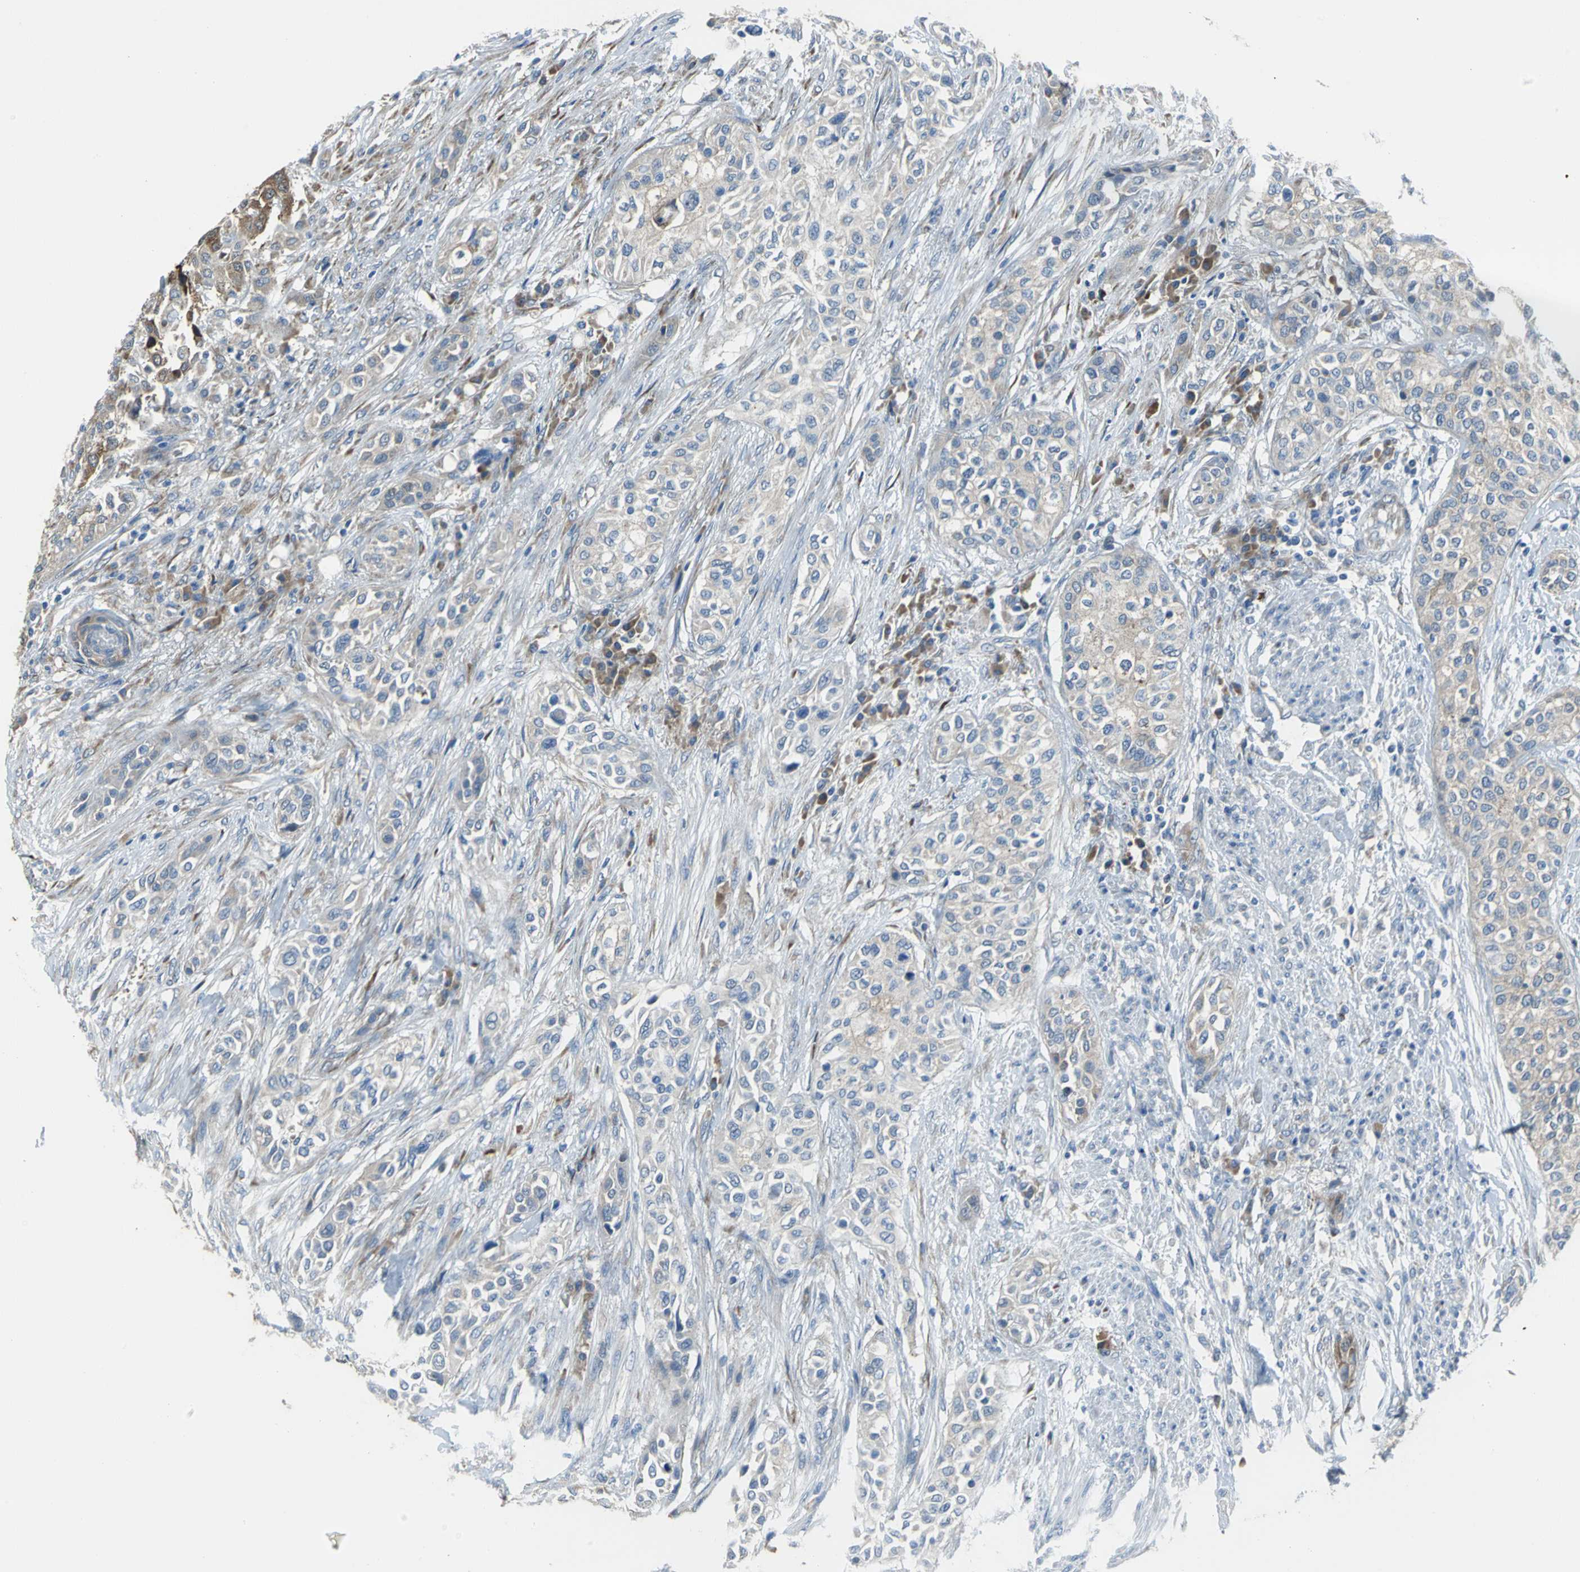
{"staining": {"intensity": "moderate", "quantity": "25%-75%", "location": "cytoplasmic/membranous"}, "tissue": "urothelial cancer", "cell_type": "Tumor cells", "image_type": "cancer", "snomed": [{"axis": "morphology", "description": "Urothelial carcinoma, High grade"}, {"axis": "topography", "description": "Urinary bladder"}], "caption": "A brown stain shows moderate cytoplasmic/membranous positivity of a protein in urothelial cancer tumor cells. (brown staining indicates protein expression, while blue staining denotes nuclei).", "gene": "EIF5A", "patient": {"sex": "male", "age": 74}}